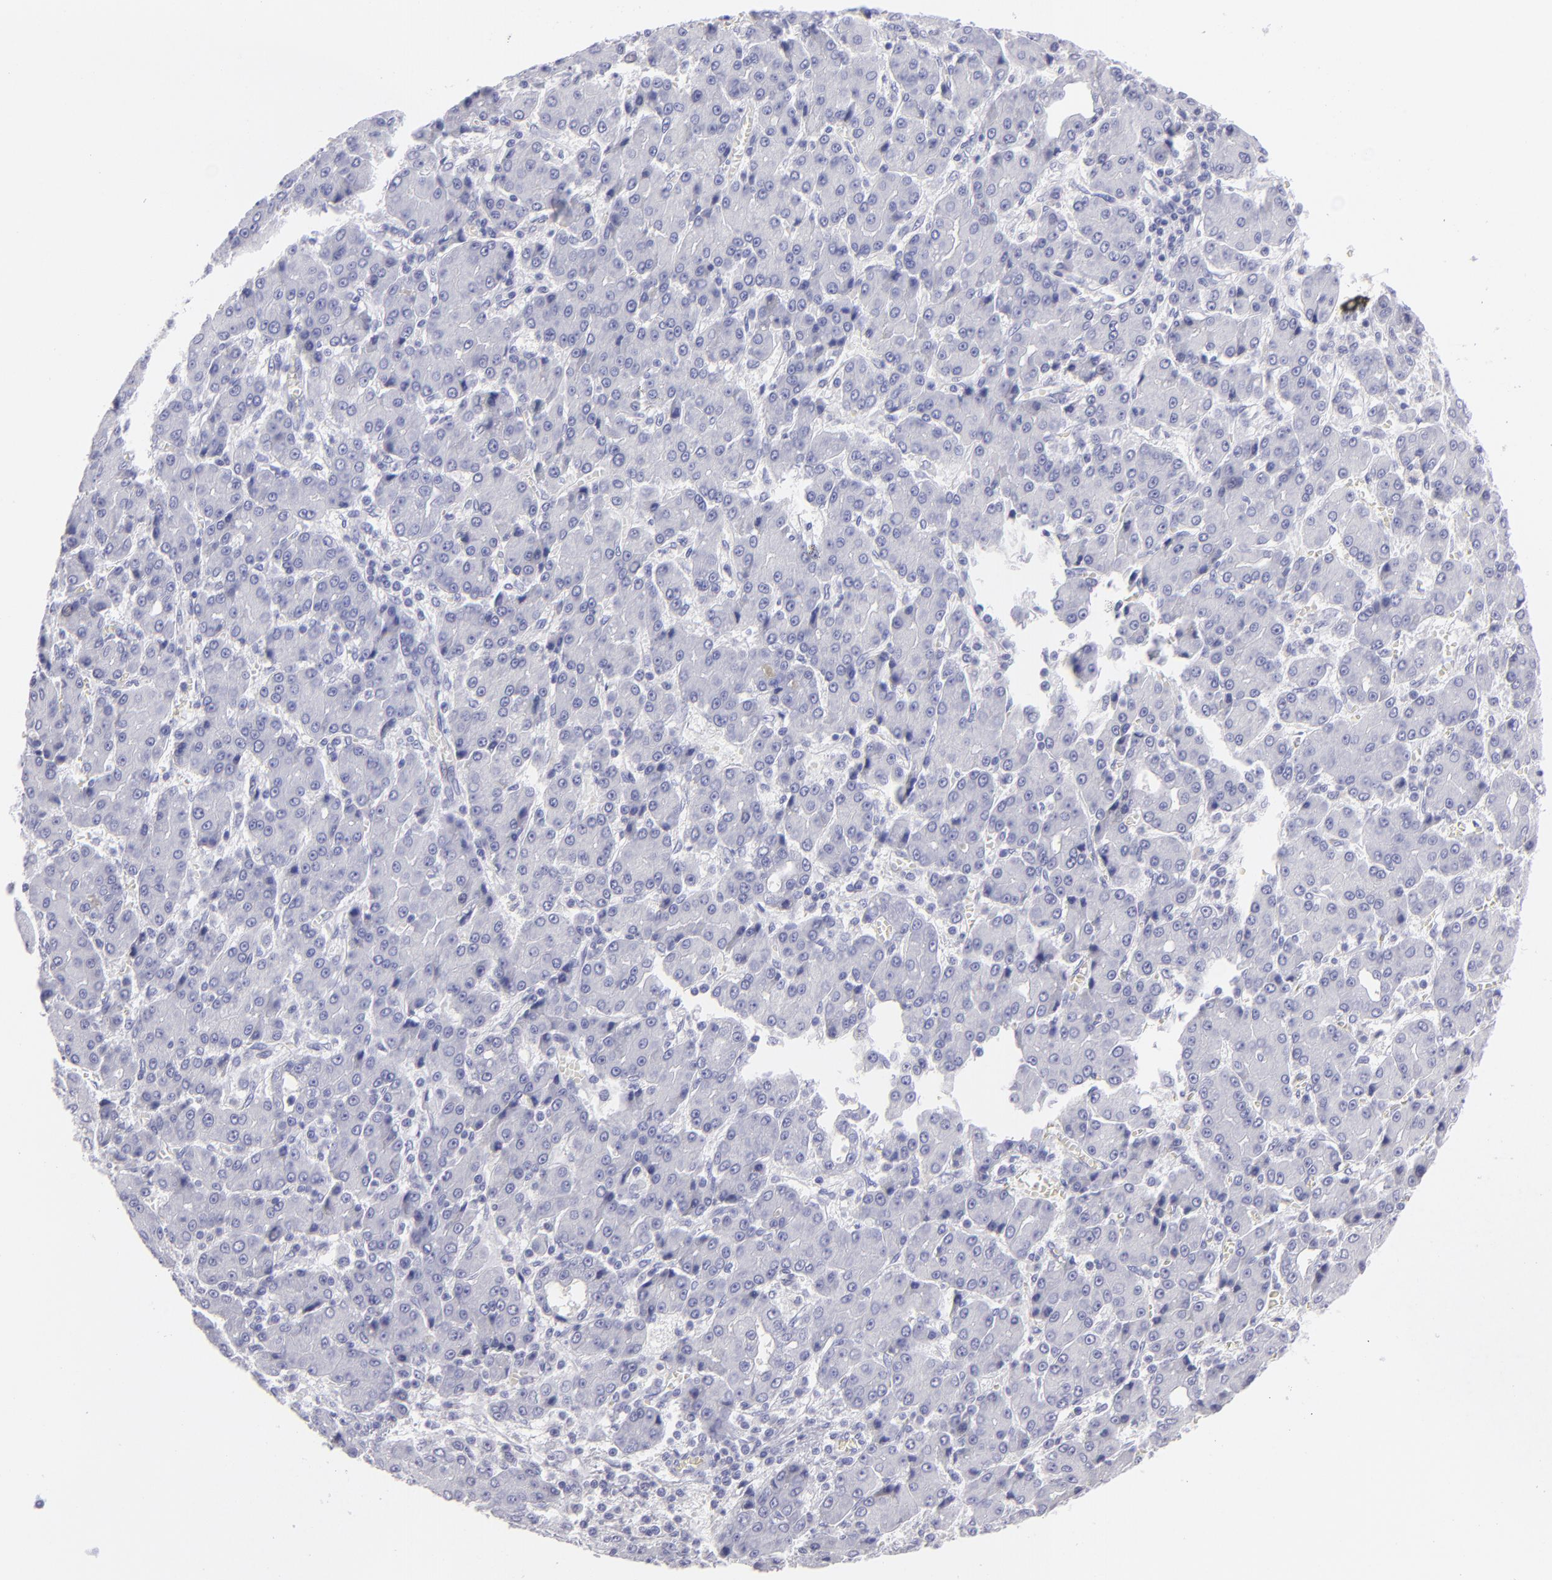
{"staining": {"intensity": "negative", "quantity": "none", "location": "none"}, "tissue": "liver cancer", "cell_type": "Tumor cells", "image_type": "cancer", "snomed": [{"axis": "morphology", "description": "Carcinoma, Hepatocellular, NOS"}, {"axis": "topography", "description": "Liver"}], "caption": "This is an immunohistochemistry (IHC) micrograph of liver cancer (hepatocellular carcinoma). There is no staining in tumor cells.", "gene": "SLC1A2", "patient": {"sex": "male", "age": 69}}